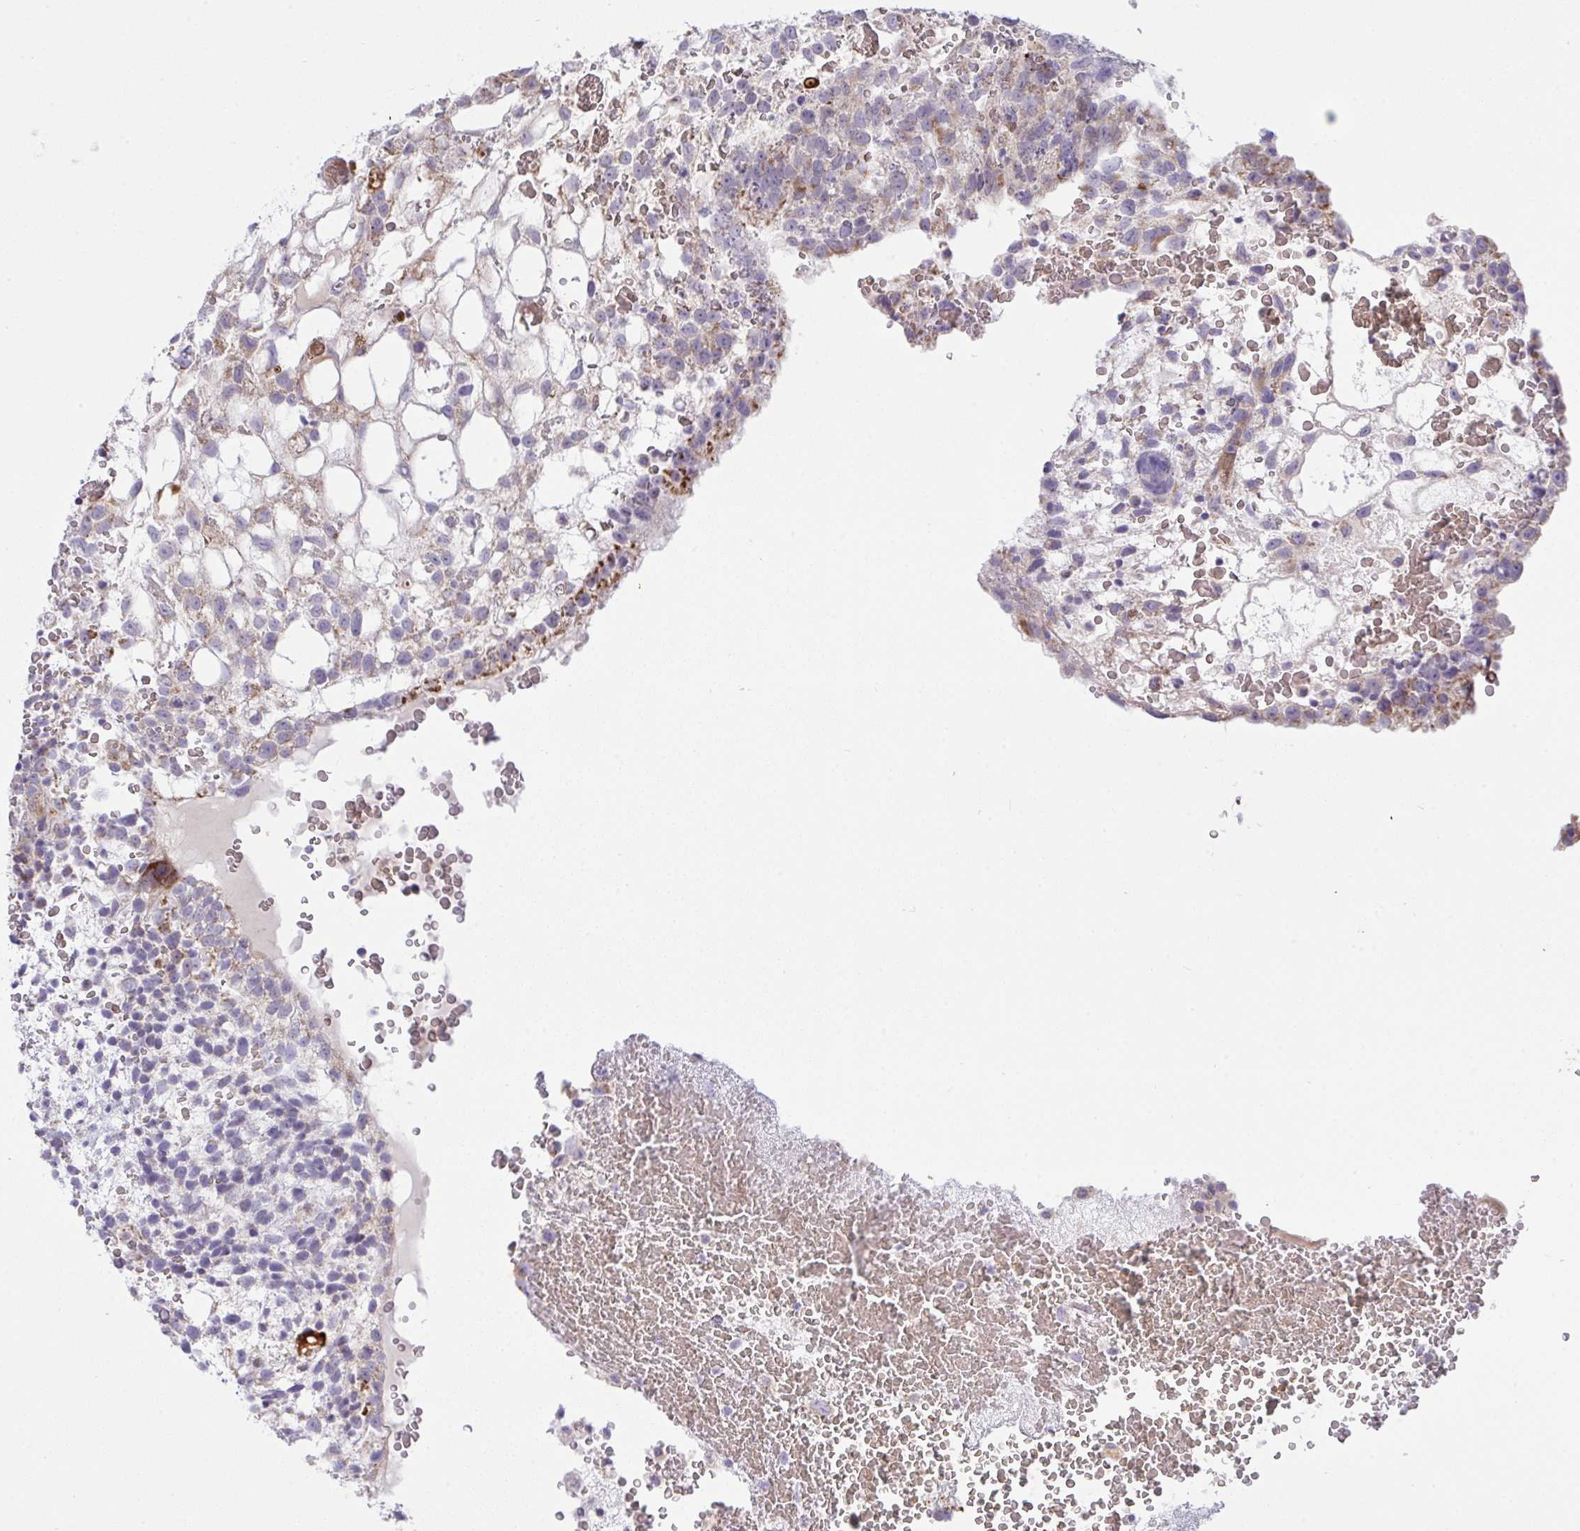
{"staining": {"intensity": "moderate", "quantity": "25%-75%", "location": "cytoplasmic/membranous"}, "tissue": "testis cancer", "cell_type": "Tumor cells", "image_type": "cancer", "snomed": [{"axis": "morphology", "description": "Normal tissue, NOS"}, {"axis": "morphology", "description": "Carcinoma, Embryonal, NOS"}, {"axis": "topography", "description": "Testis"}], "caption": "This histopathology image reveals embryonal carcinoma (testis) stained with IHC to label a protein in brown. The cytoplasmic/membranous of tumor cells show moderate positivity for the protein. Nuclei are counter-stained blue.", "gene": "NTN1", "patient": {"sex": "male", "age": 32}}